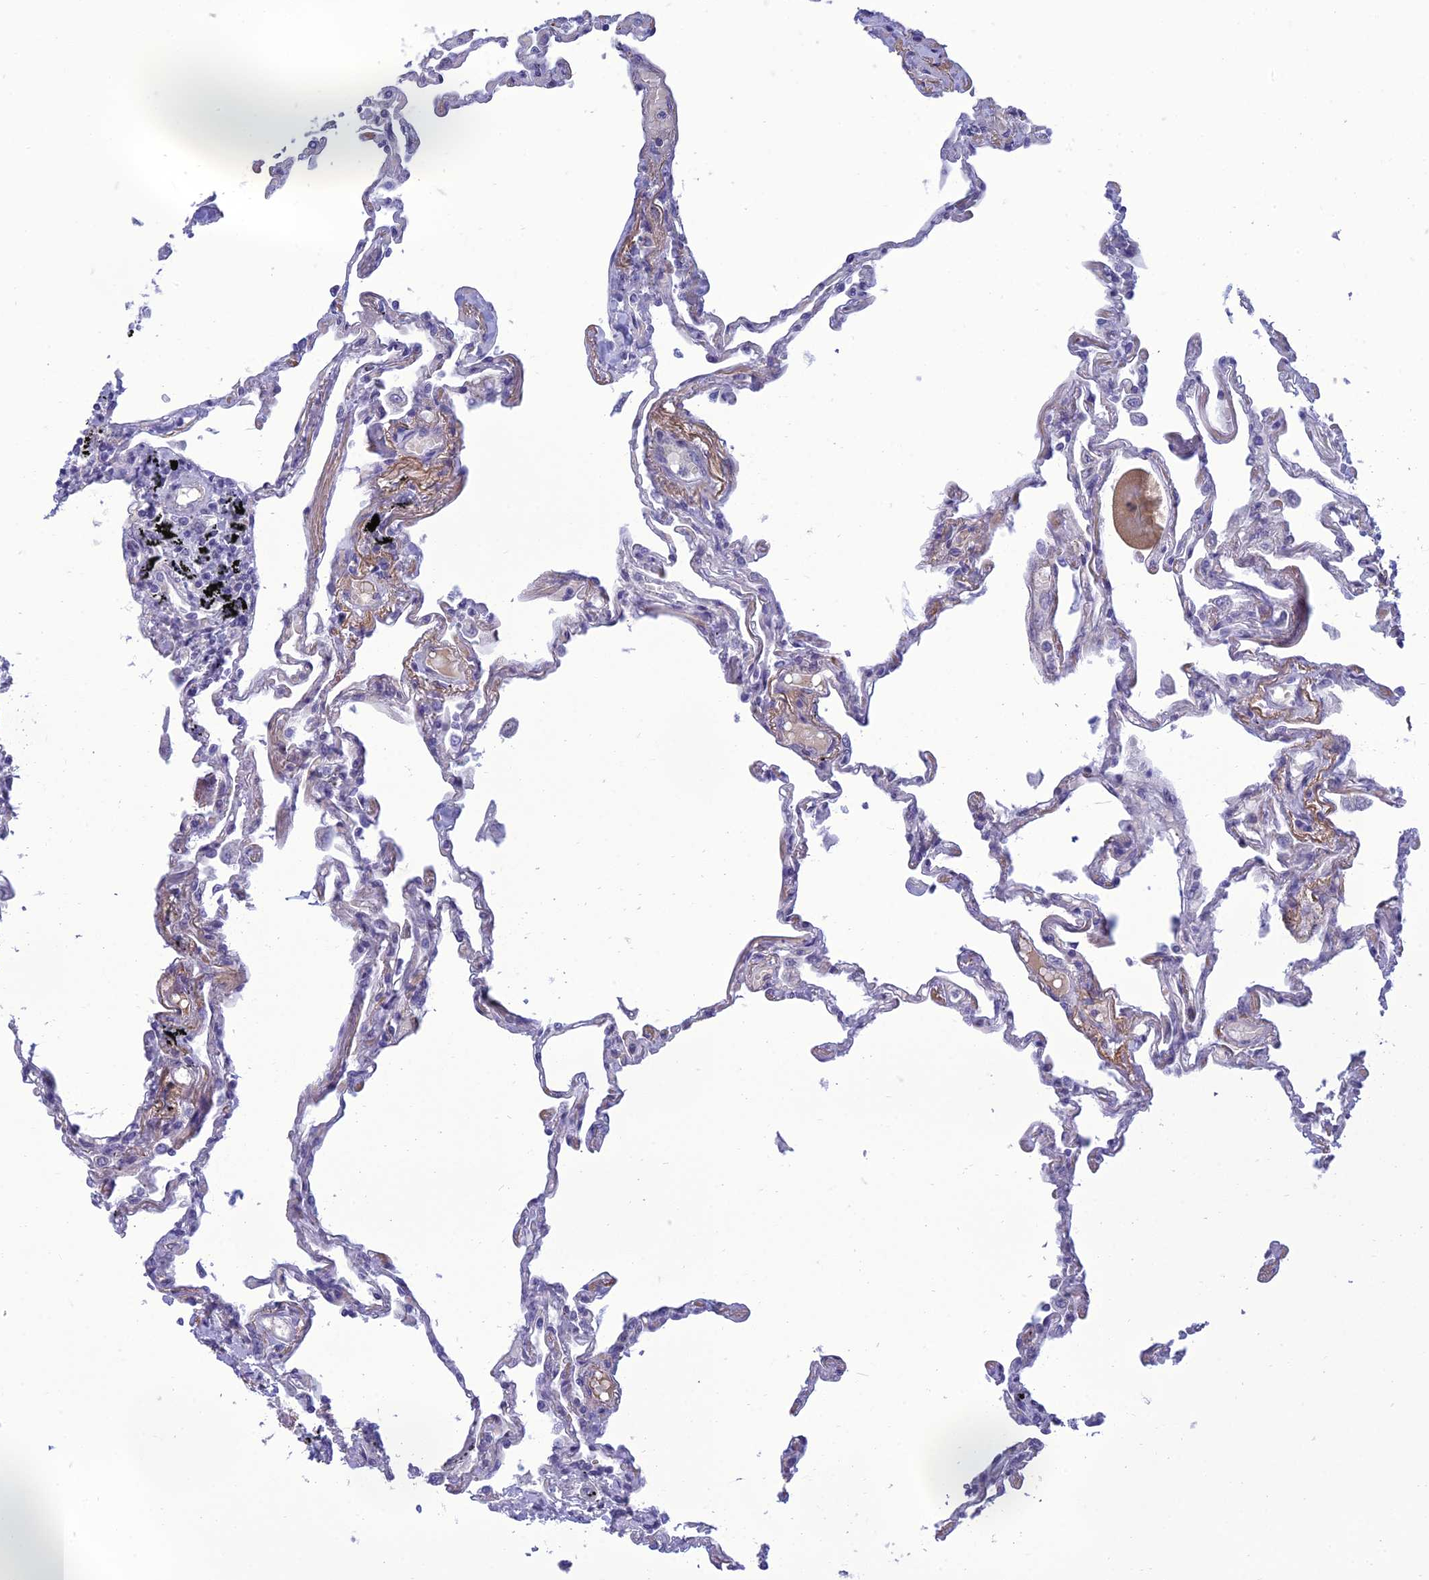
{"staining": {"intensity": "negative", "quantity": "none", "location": "none"}, "tissue": "lung", "cell_type": "Alveolar cells", "image_type": "normal", "snomed": [{"axis": "morphology", "description": "Normal tissue, NOS"}, {"axis": "topography", "description": "Lung"}], "caption": "A high-resolution micrograph shows IHC staining of unremarkable lung, which shows no significant expression in alveolar cells.", "gene": "ANKS4B", "patient": {"sex": "female", "age": 67}}